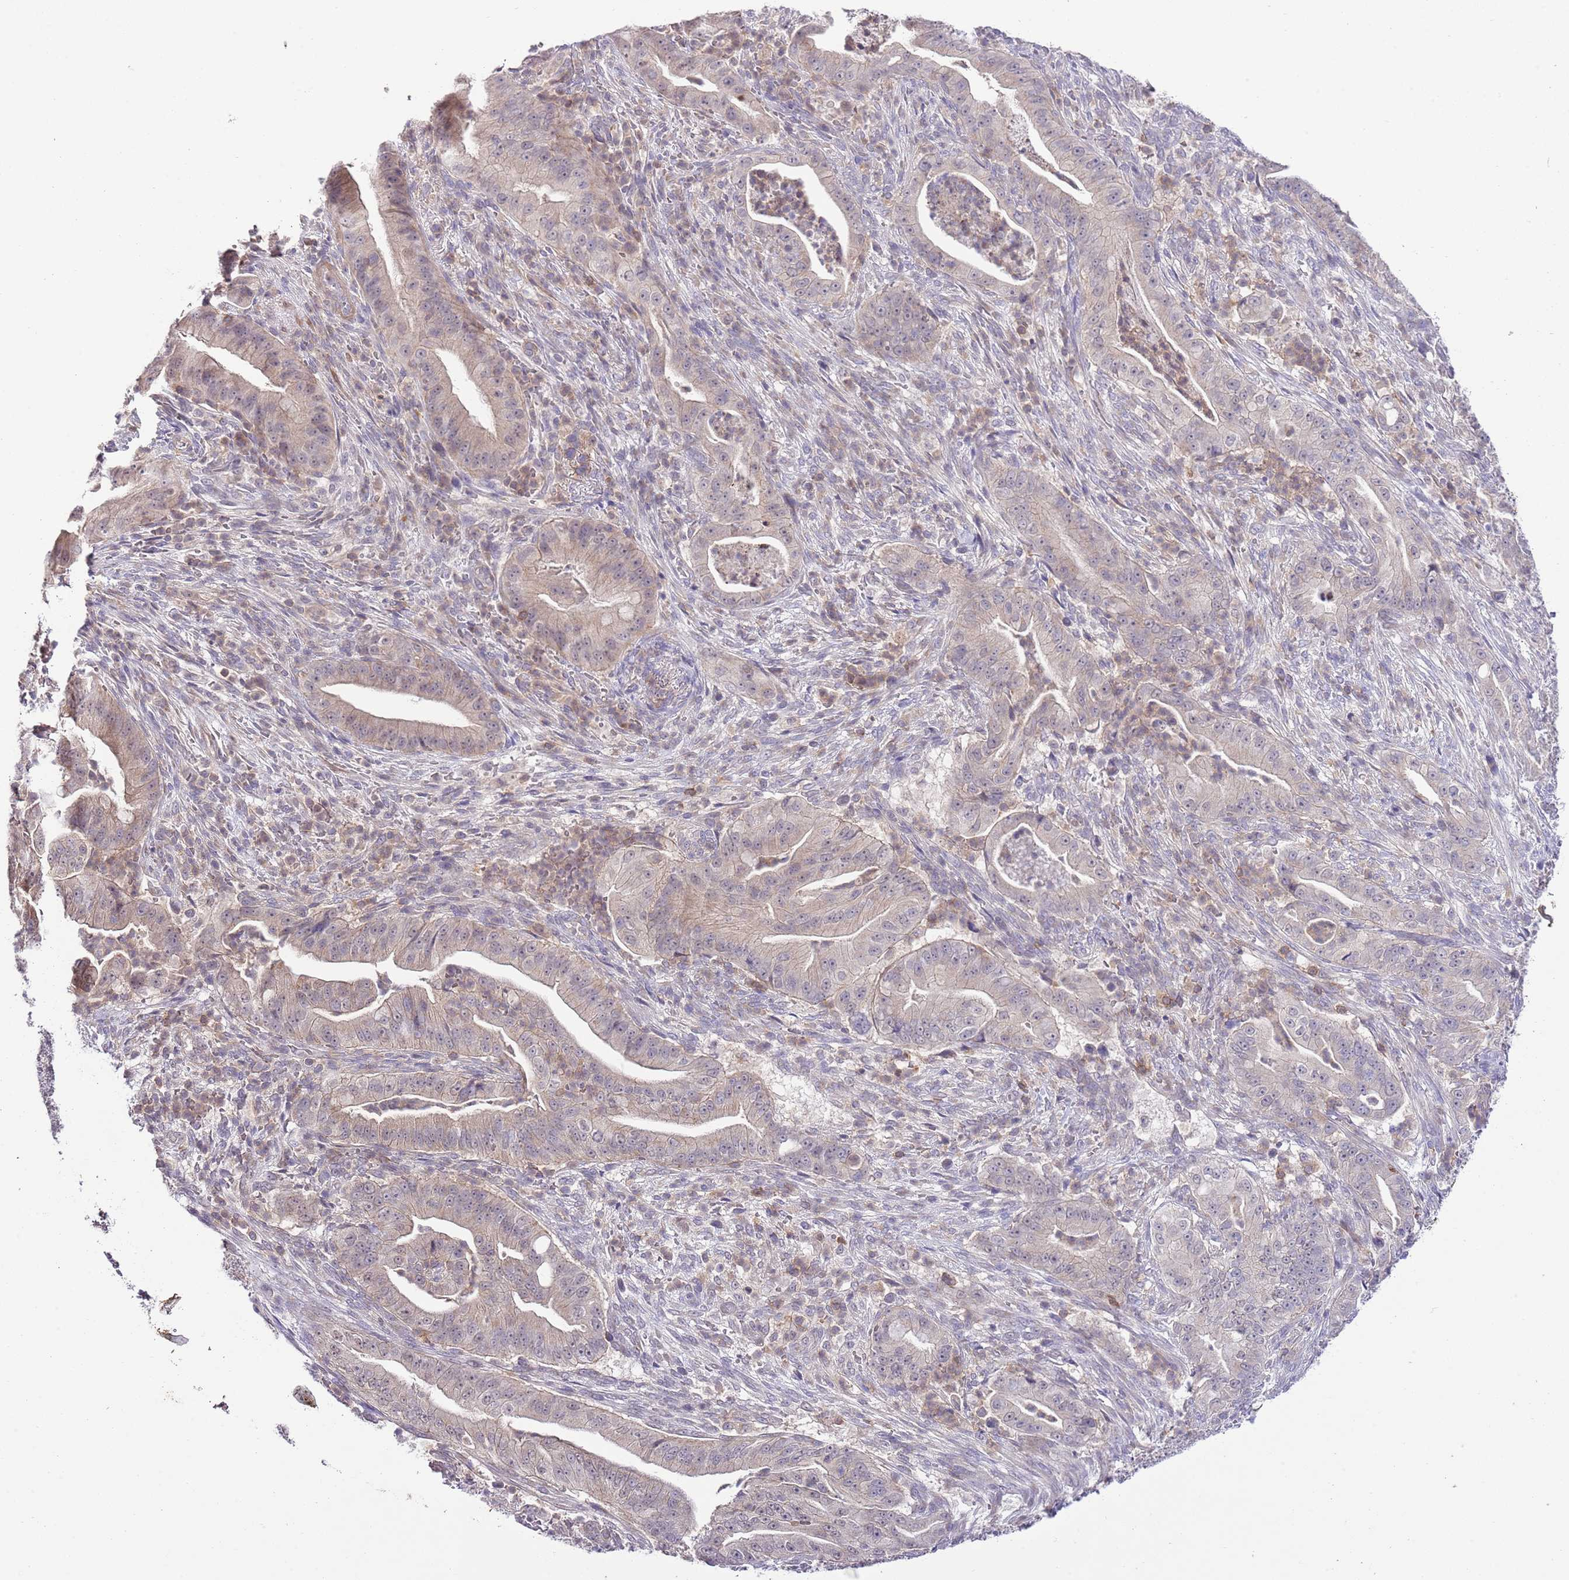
{"staining": {"intensity": "weak", "quantity": "25%-75%", "location": "cytoplasmic/membranous"}, "tissue": "pancreatic cancer", "cell_type": "Tumor cells", "image_type": "cancer", "snomed": [{"axis": "morphology", "description": "Adenocarcinoma, NOS"}, {"axis": "topography", "description": "Pancreas"}], "caption": "Tumor cells reveal low levels of weak cytoplasmic/membranous positivity in about 25%-75% of cells in adenocarcinoma (pancreatic).", "gene": "EFHD1", "patient": {"sex": "male", "age": 71}}